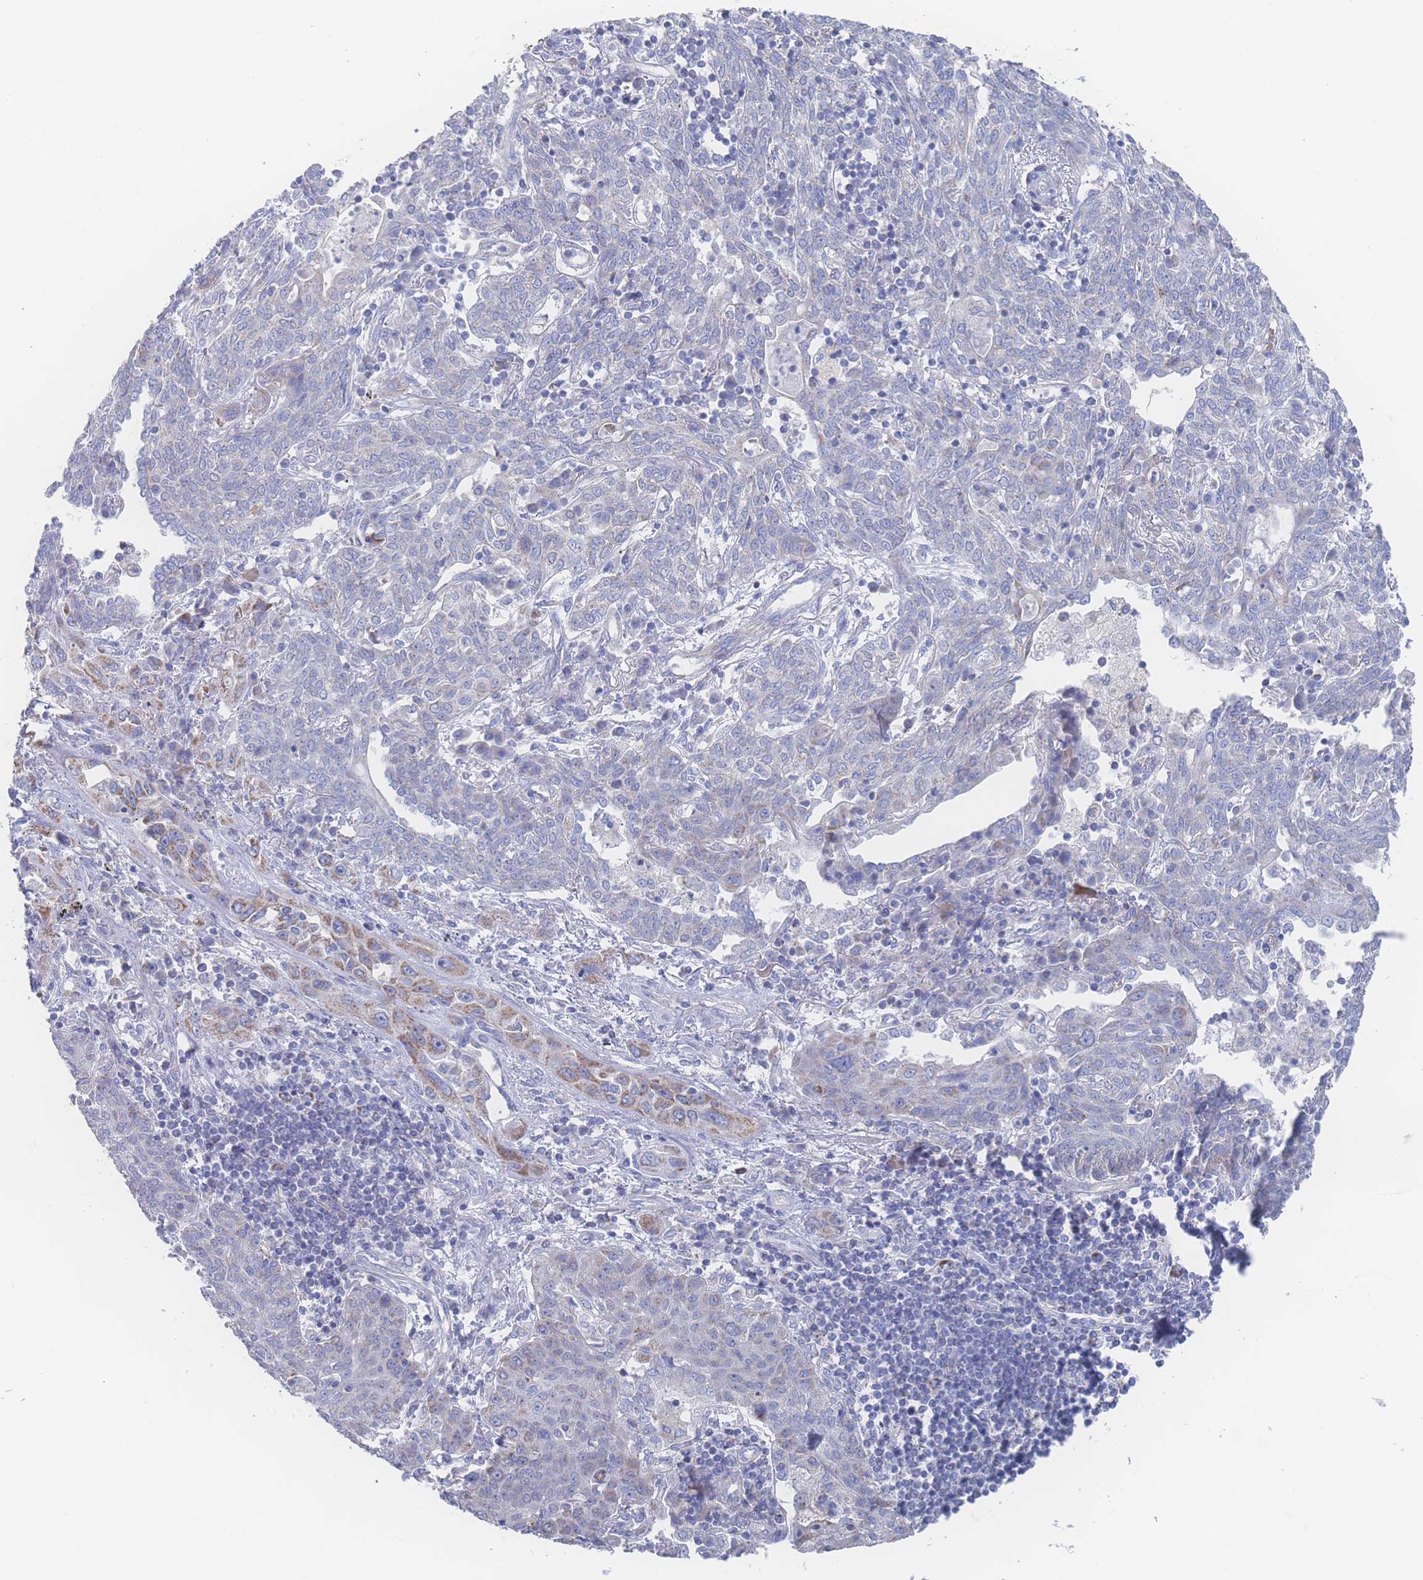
{"staining": {"intensity": "moderate", "quantity": "<25%", "location": "cytoplasmic/membranous"}, "tissue": "lung cancer", "cell_type": "Tumor cells", "image_type": "cancer", "snomed": [{"axis": "morphology", "description": "Squamous cell carcinoma, NOS"}, {"axis": "topography", "description": "Lung"}], "caption": "A micrograph of human squamous cell carcinoma (lung) stained for a protein reveals moderate cytoplasmic/membranous brown staining in tumor cells.", "gene": "SNPH", "patient": {"sex": "female", "age": 70}}